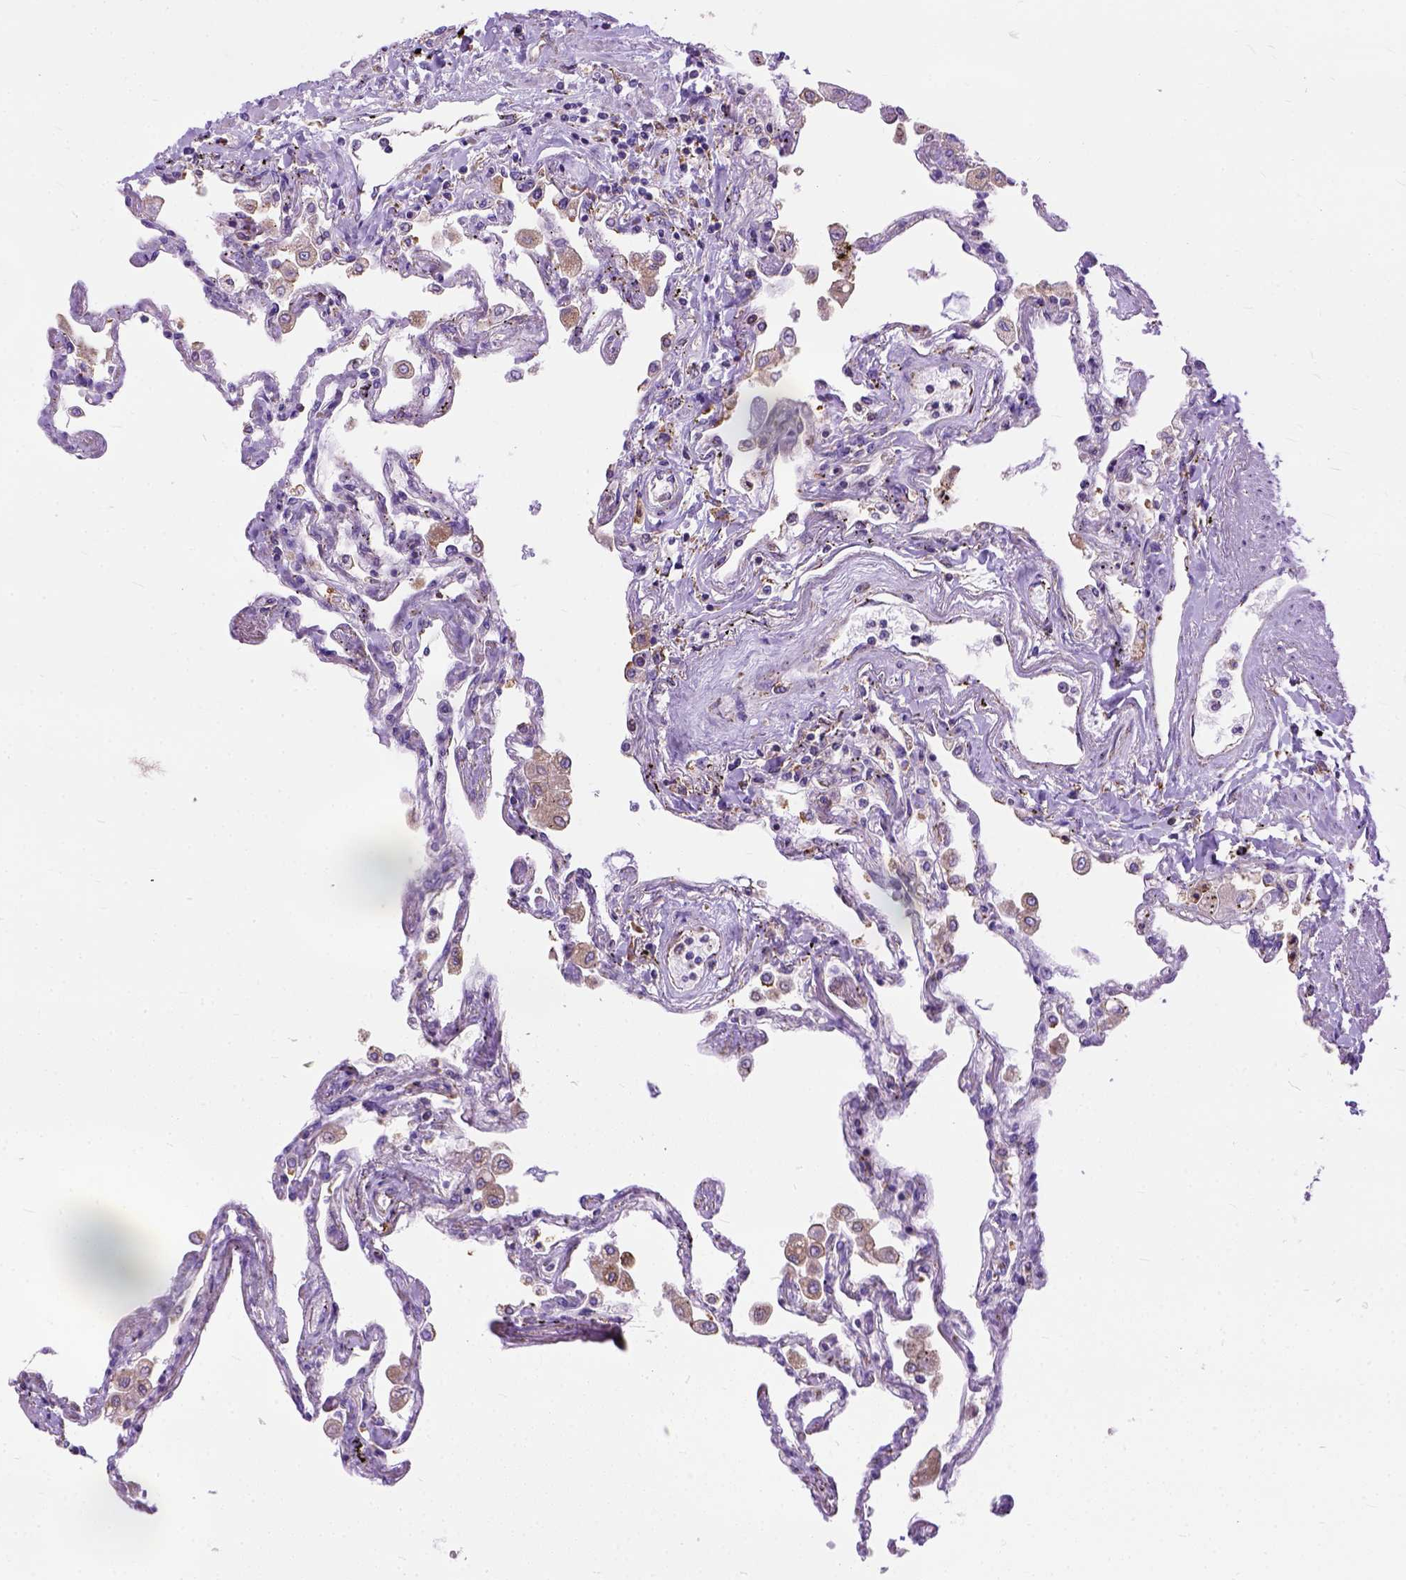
{"staining": {"intensity": "moderate", "quantity": "25%-75%", "location": "cytoplasmic/membranous"}, "tissue": "lung", "cell_type": "Alveolar cells", "image_type": "normal", "snomed": [{"axis": "morphology", "description": "Normal tissue, NOS"}, {"axis": "morphology", "description": "Adenocarcinoma, NOS"}, {"axis": "topography", "description": "Cartilage tissue"}, {"axis": "topography", "description": "Lung"}], "caption": "Protein positivity by immunohistochemistry (IHC) exhibits moderate cytoplasmic/membranous expression in approximately 25%-75% of alveolar cells in benign lung. (Stains: DAB in brown, nuclei in blue, Microscopy: brightfield microscopy at high magnification).", "gene": "PLK4", "patient": {"sex": "female", "age": 67}}